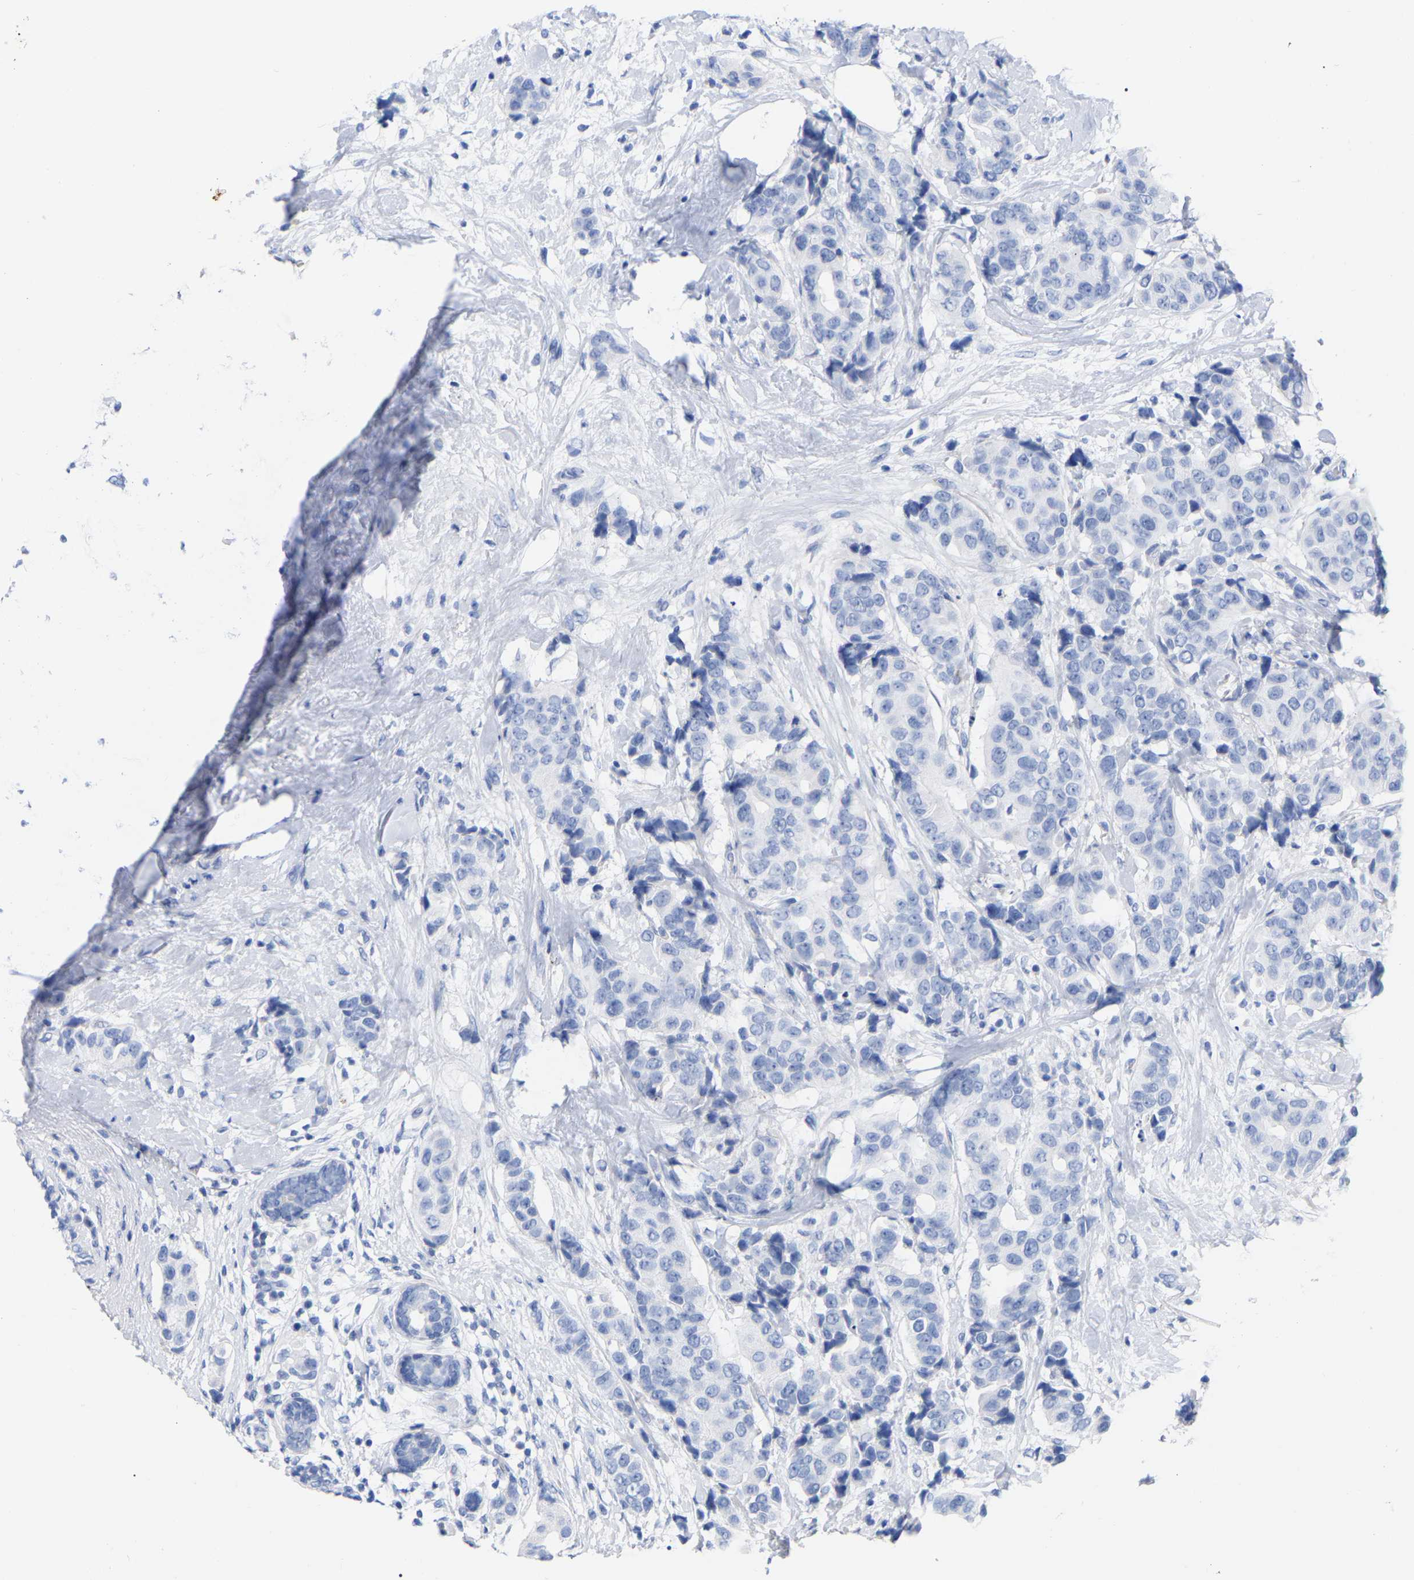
{"staining": {"intensity": "negative", "quantity": "none", "location": "none"}, "tissue": "breast cancer", "cell_type": "Tumor cells", "image_type": "cancer", "snomed": [{"axis": "morphology", "description": "Normal tissue, NOS"}, {"axis": "morphology", "description": "Duct carcinoma"}, {"axis": "topography", "description": "Breast"}], "caption": "IHC of invasive ductal carcinoma (breast) displays no positivity in tumor cells.", "gene": "HAPLN1", "patient": {"sex": "female", "age": 39}}